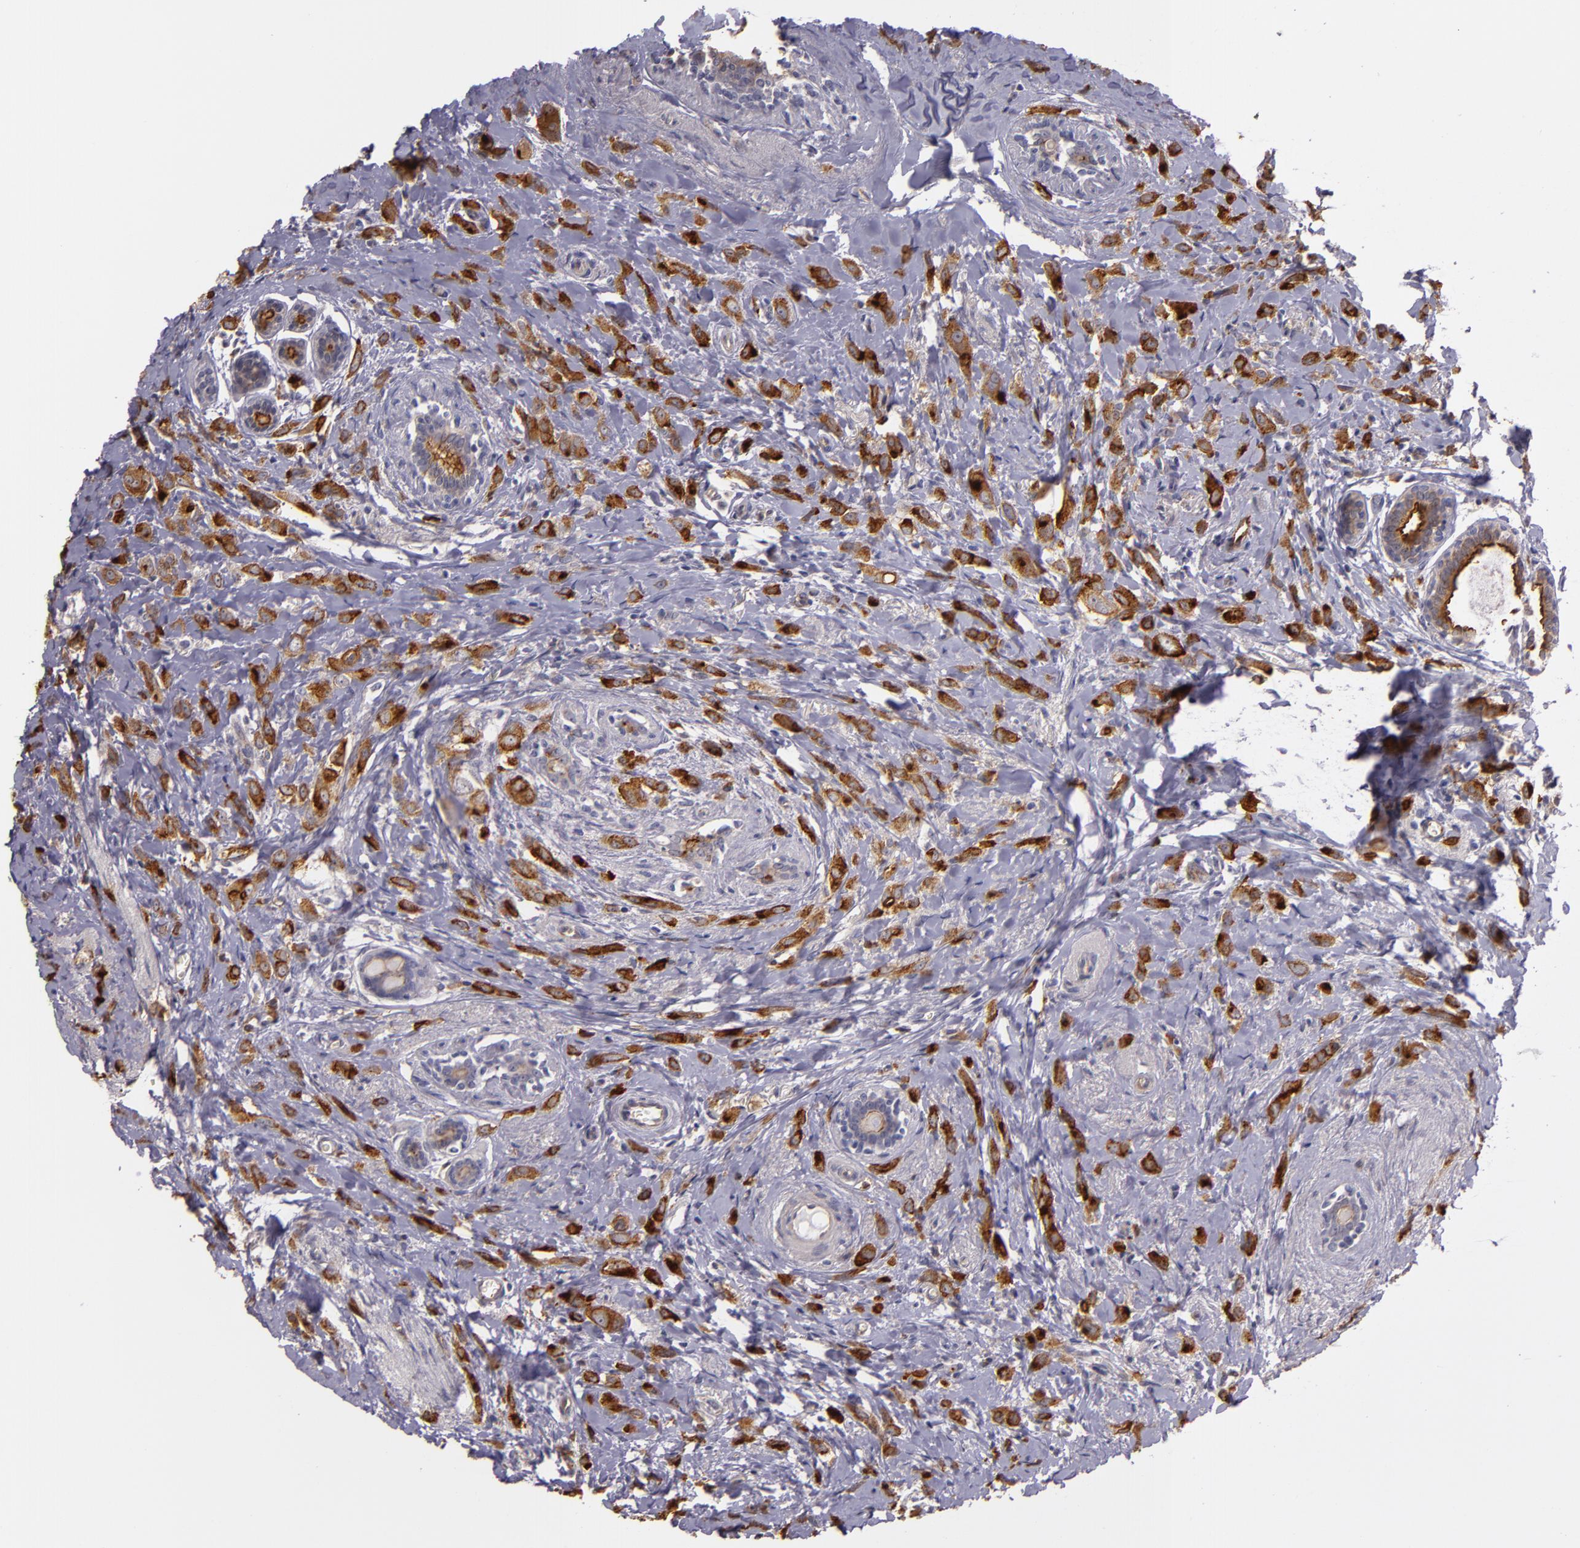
{"staining": {"intensity": "strong", "quantity": ">75%", "location": "cytoplasmic/membranous"}, "tissue": "breast cancer", "cell_type": "Tumor cells", "image_type": "cancer", "snomed": [{"axis": "morphology", "description": "Lobular carcinoma"}, {"axis": "topography", "description": "Breast"}], "caption": "Tumor cells reveal high levels of strong cytoplasmic/membranous expression in approximately >75% of cells in breast cancer.", "gene": "SYTL4", "patient": {"sex": "female", "age": 57}}